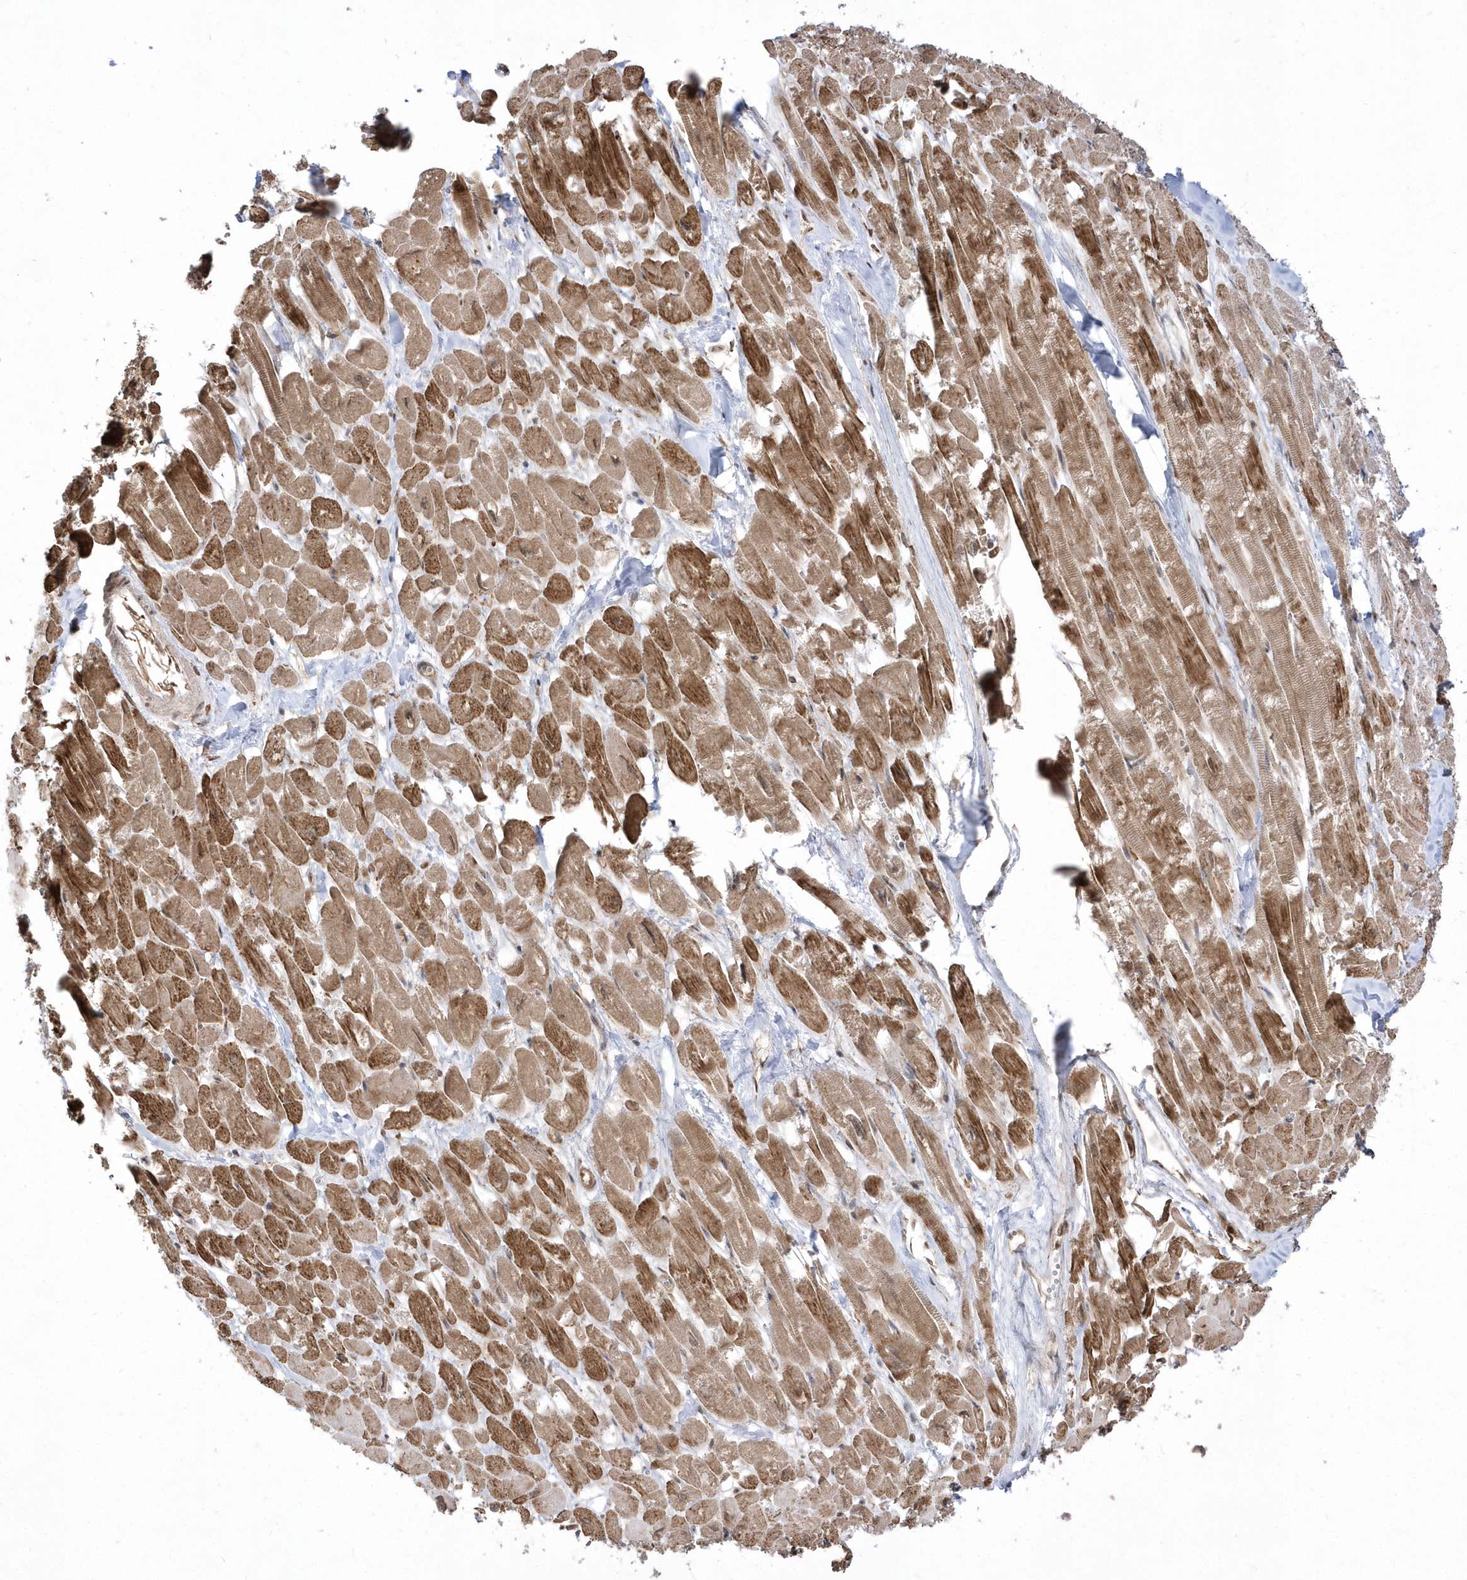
{"staining": {"intensity": "moderate", "quantity": ">75%", "location": "cytoplasmic/membranous,nuclear"}, "tissue": "heart muscle", "cell_type": "Cardiomyocytes", "image_type": "normal", "snomed": [{"axis": "morphology", "description": "Normal tissue, NOS"}, {"axis": "topography", "description": "Heart"}], "caption": "Normal heart muscle was stained to show a protein in brown. There is medium levels of moderate cytoplasmic/membranous,nuclear staining in about >75% of cardiomyocytes.", "gene": "EPC2", "patient": {"sex": "male", "age": 54}}